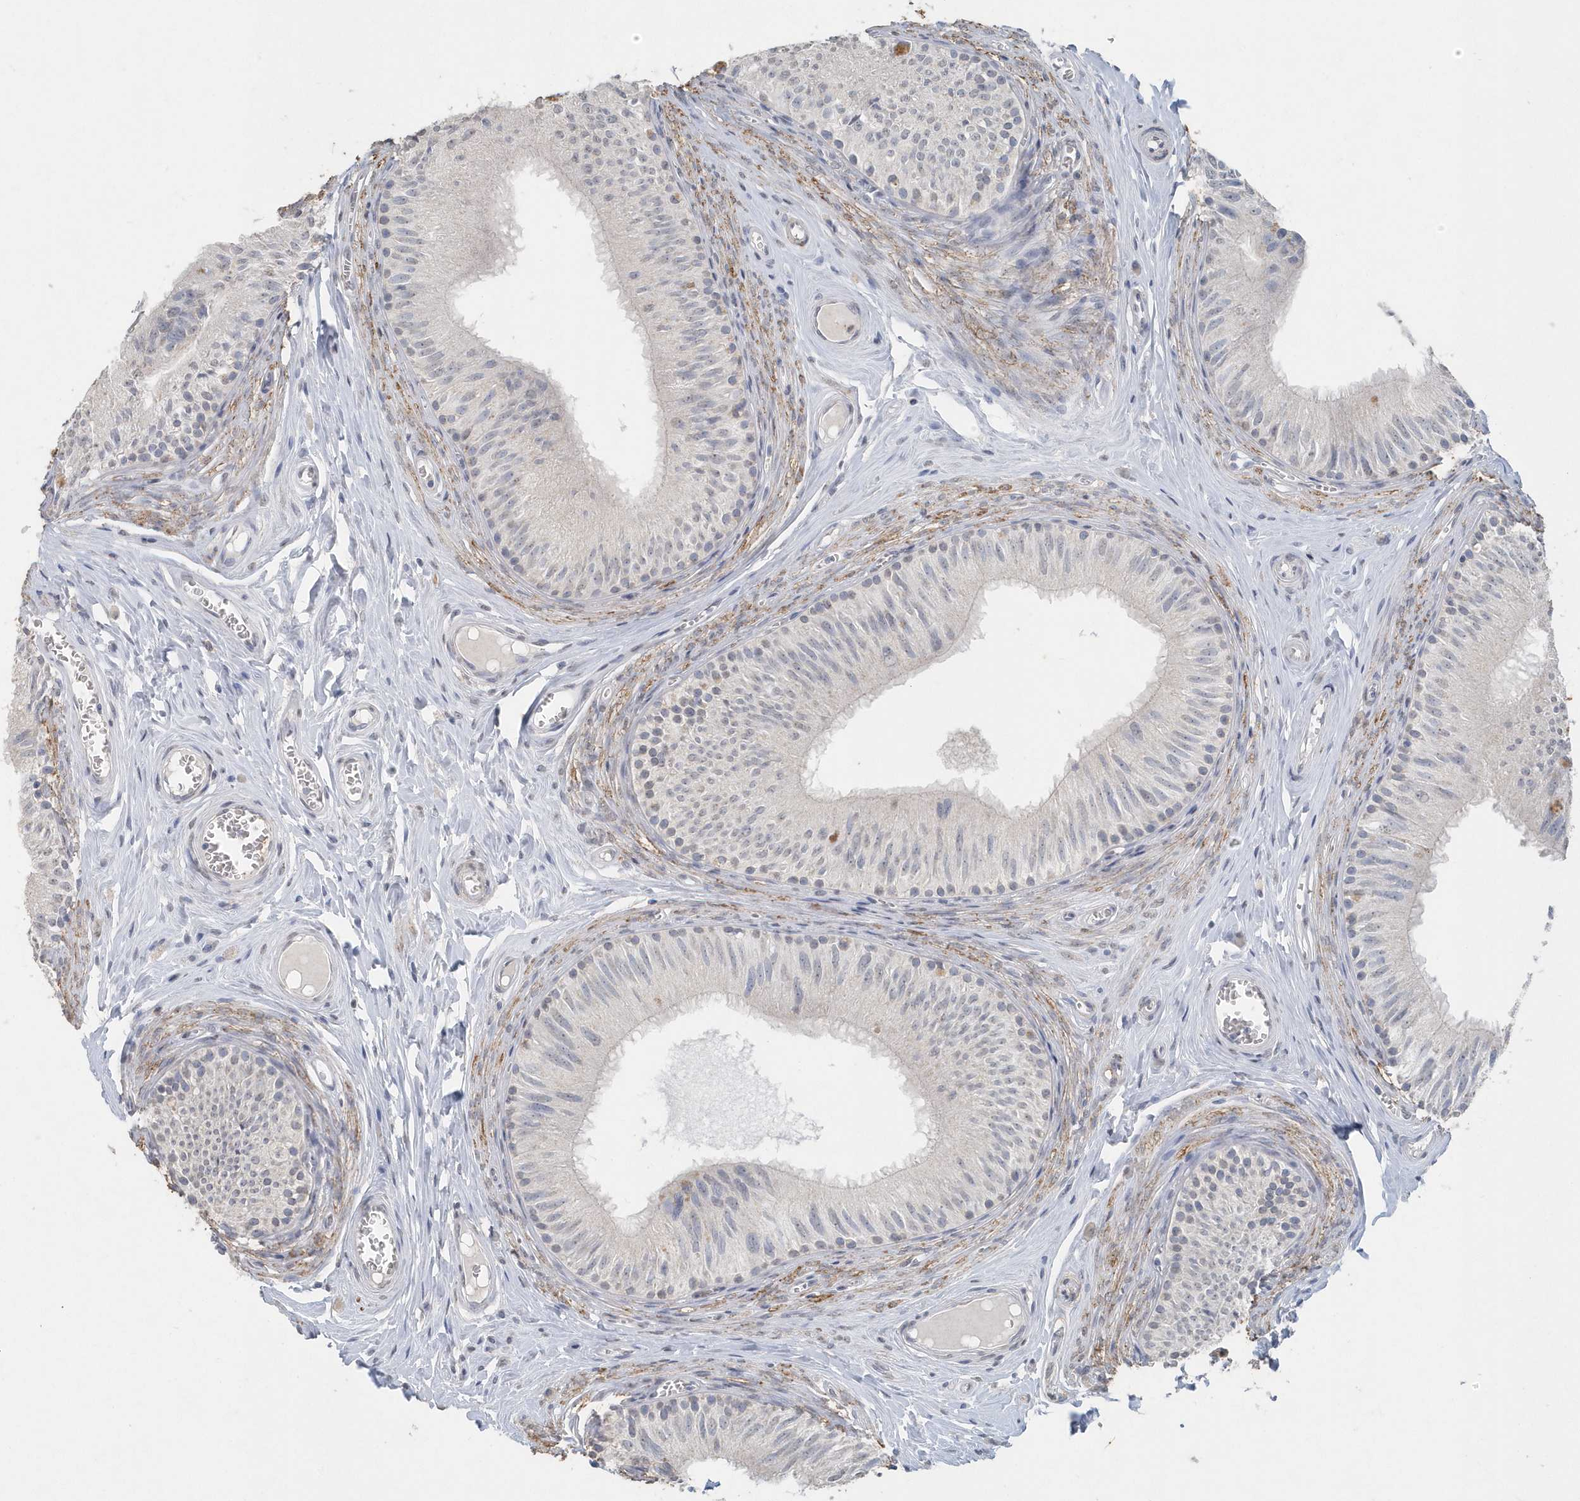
{"staining": {"intensity": "moderate", "quantity": "<25%", "location": "cytoplasmic/membranous"}, "tissue": "epididymis", "cell_type": "Glandular cells", "image_type": "normal", "snomed": [{"axis": "morphology", "description": "Normal tissue, NOS"}, {"axis": "topography", "description": "Epididymis"}], "caption": "Moderate cytoplasmic/membranous staining is appreciated in about <25% of glandular cells in unremarkable epididymis.", "gene": "PDCD1", "patient": {"sex": "male", "age": 46}}